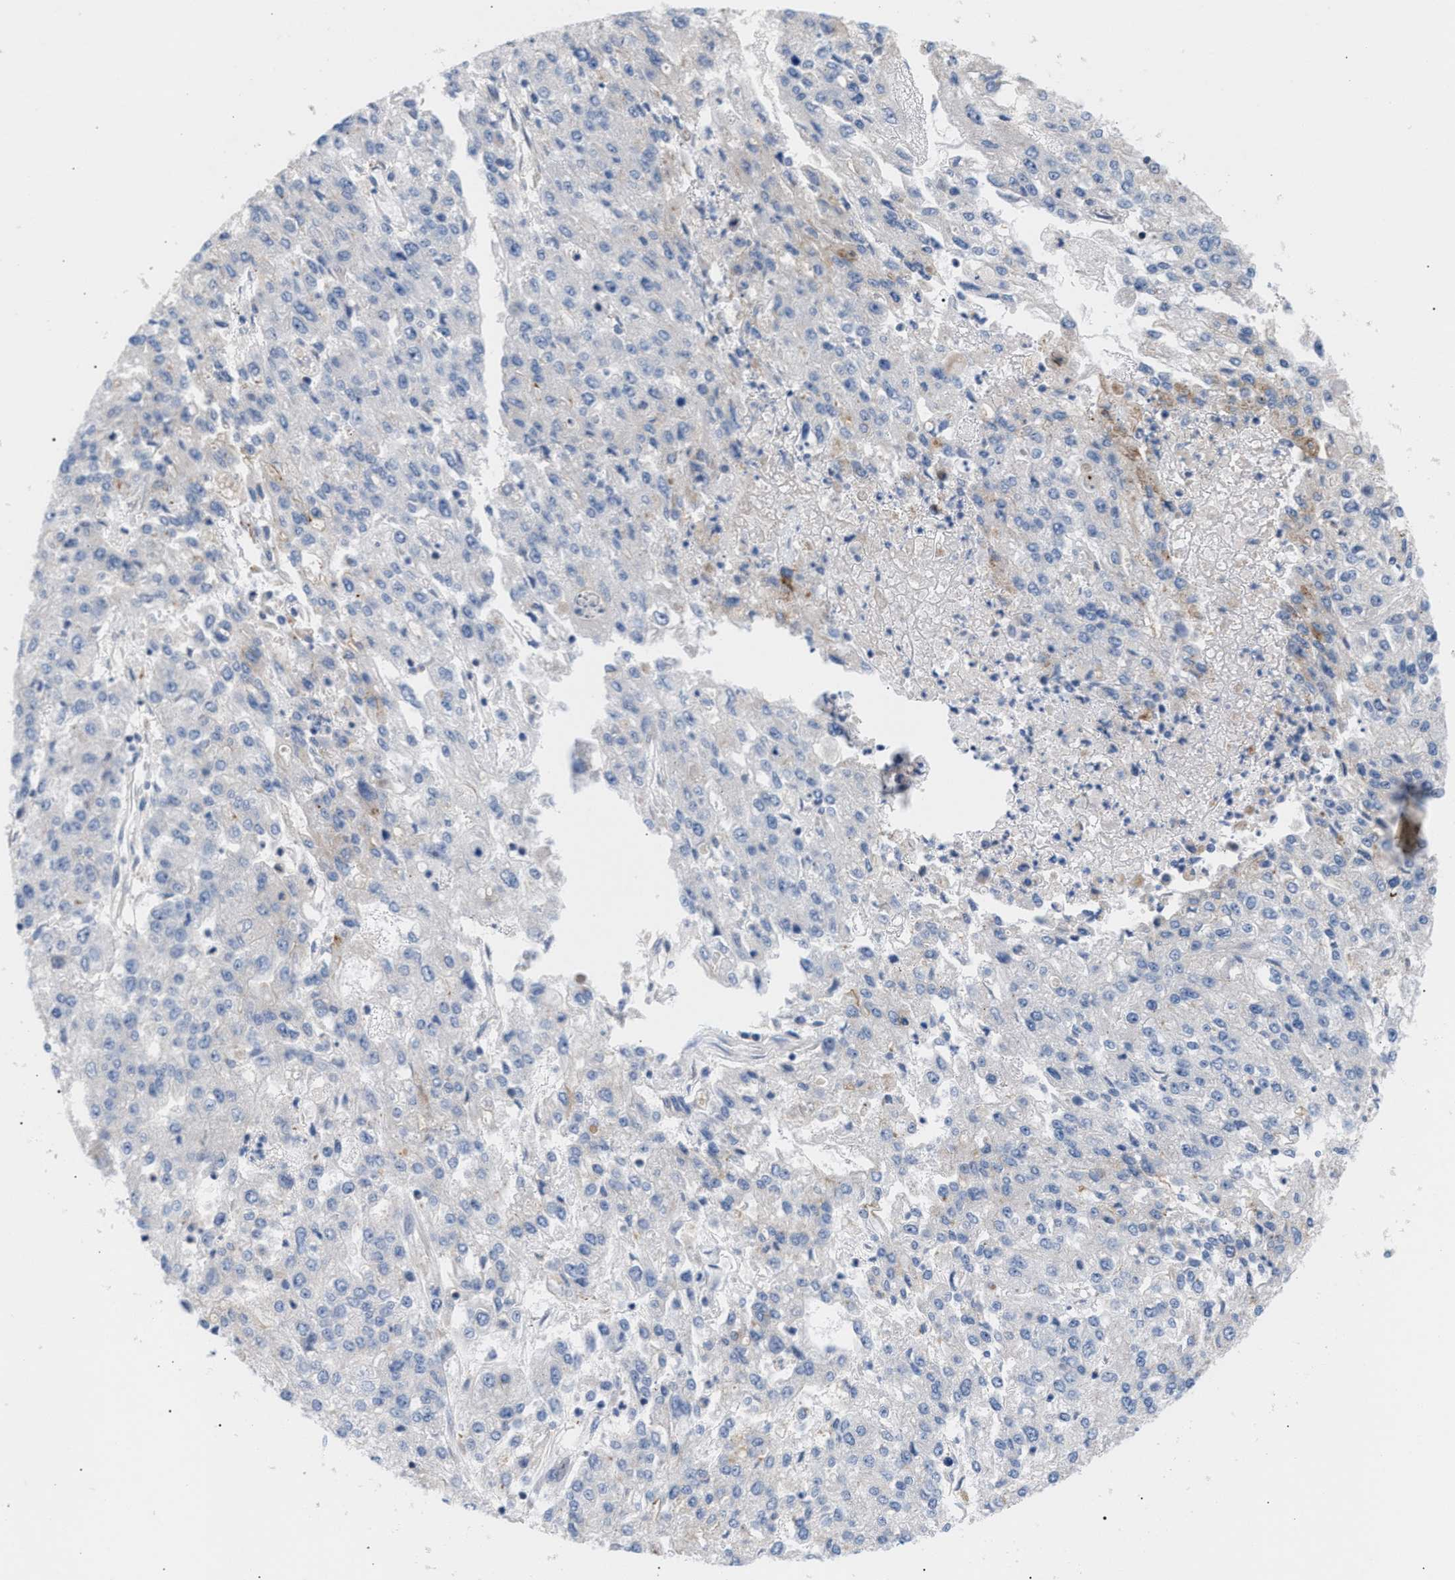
{"staining": {"intensity": "negative", "quantity": "none", "location": "none"}, "tissue": "endometrial cancer", "cell_type": "Tumor cells", "image_type": "cancer", "snomed": [{"axis": "morphology", "description": "Adenocarcinoma, NOS"}, {"axis": "topography", "description": "Endometrium"}], "caption": "Immunohistochemistry histopathology image of human adenocarcinoma (endometrial) stained for a protein (brown), which shows no expression in tumor cells. (Brightfield microscopy of DAB immunohistochemistry at high magnification).", "gene": "MBTD1", "patient": {"sex": "female", "age": 49}}